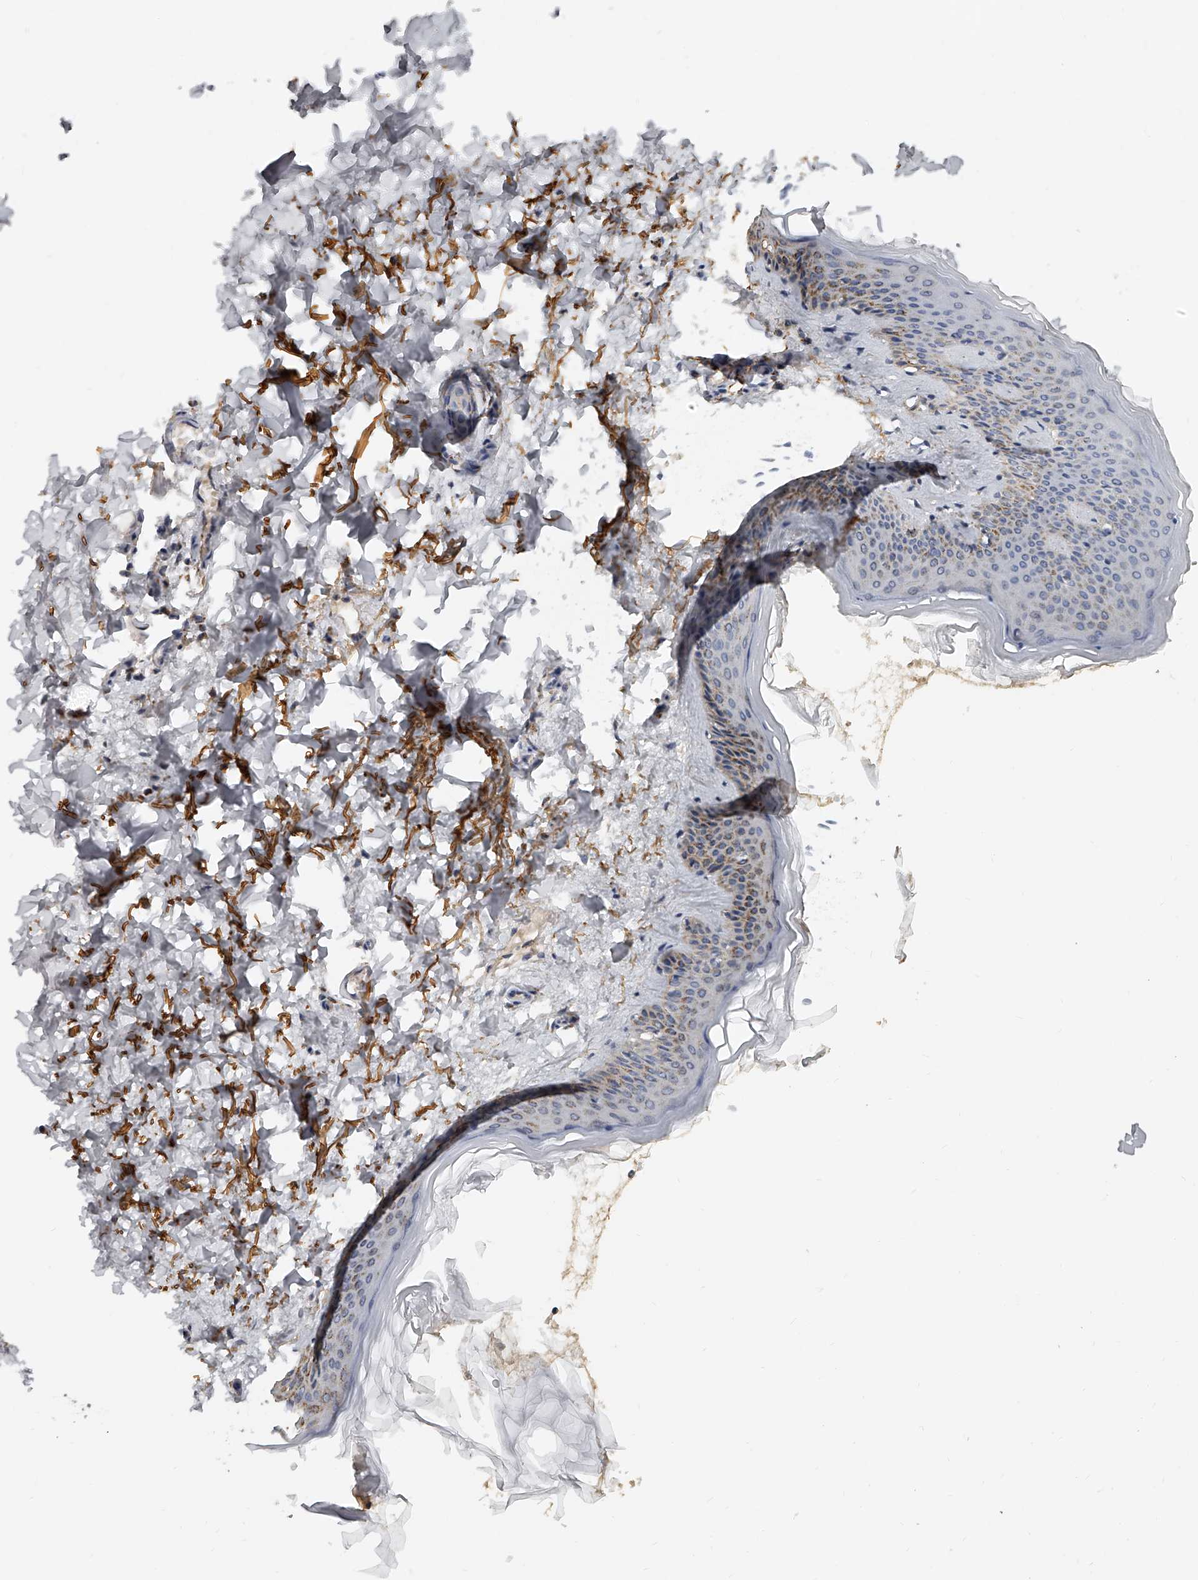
{"staining": {"intensity": "weak", "quantity": ">75%", "location": "cytoplasmic/membranous"}, "tissue": "skin", "cell_type": "Fibroblasts", "image_type": "normal", "snomed": [{"axis": "morphology", "description": "Normal tissue, NOS"}, {"axis": "topography", "description": "Skin"}], "caption": "A brown stain highlights weak cytoplasmic/membranous positivity of a protein in fibroblasts of benign skin.", "gene": "KLHL7", "patient": {"sex": "female", "age": 27}}